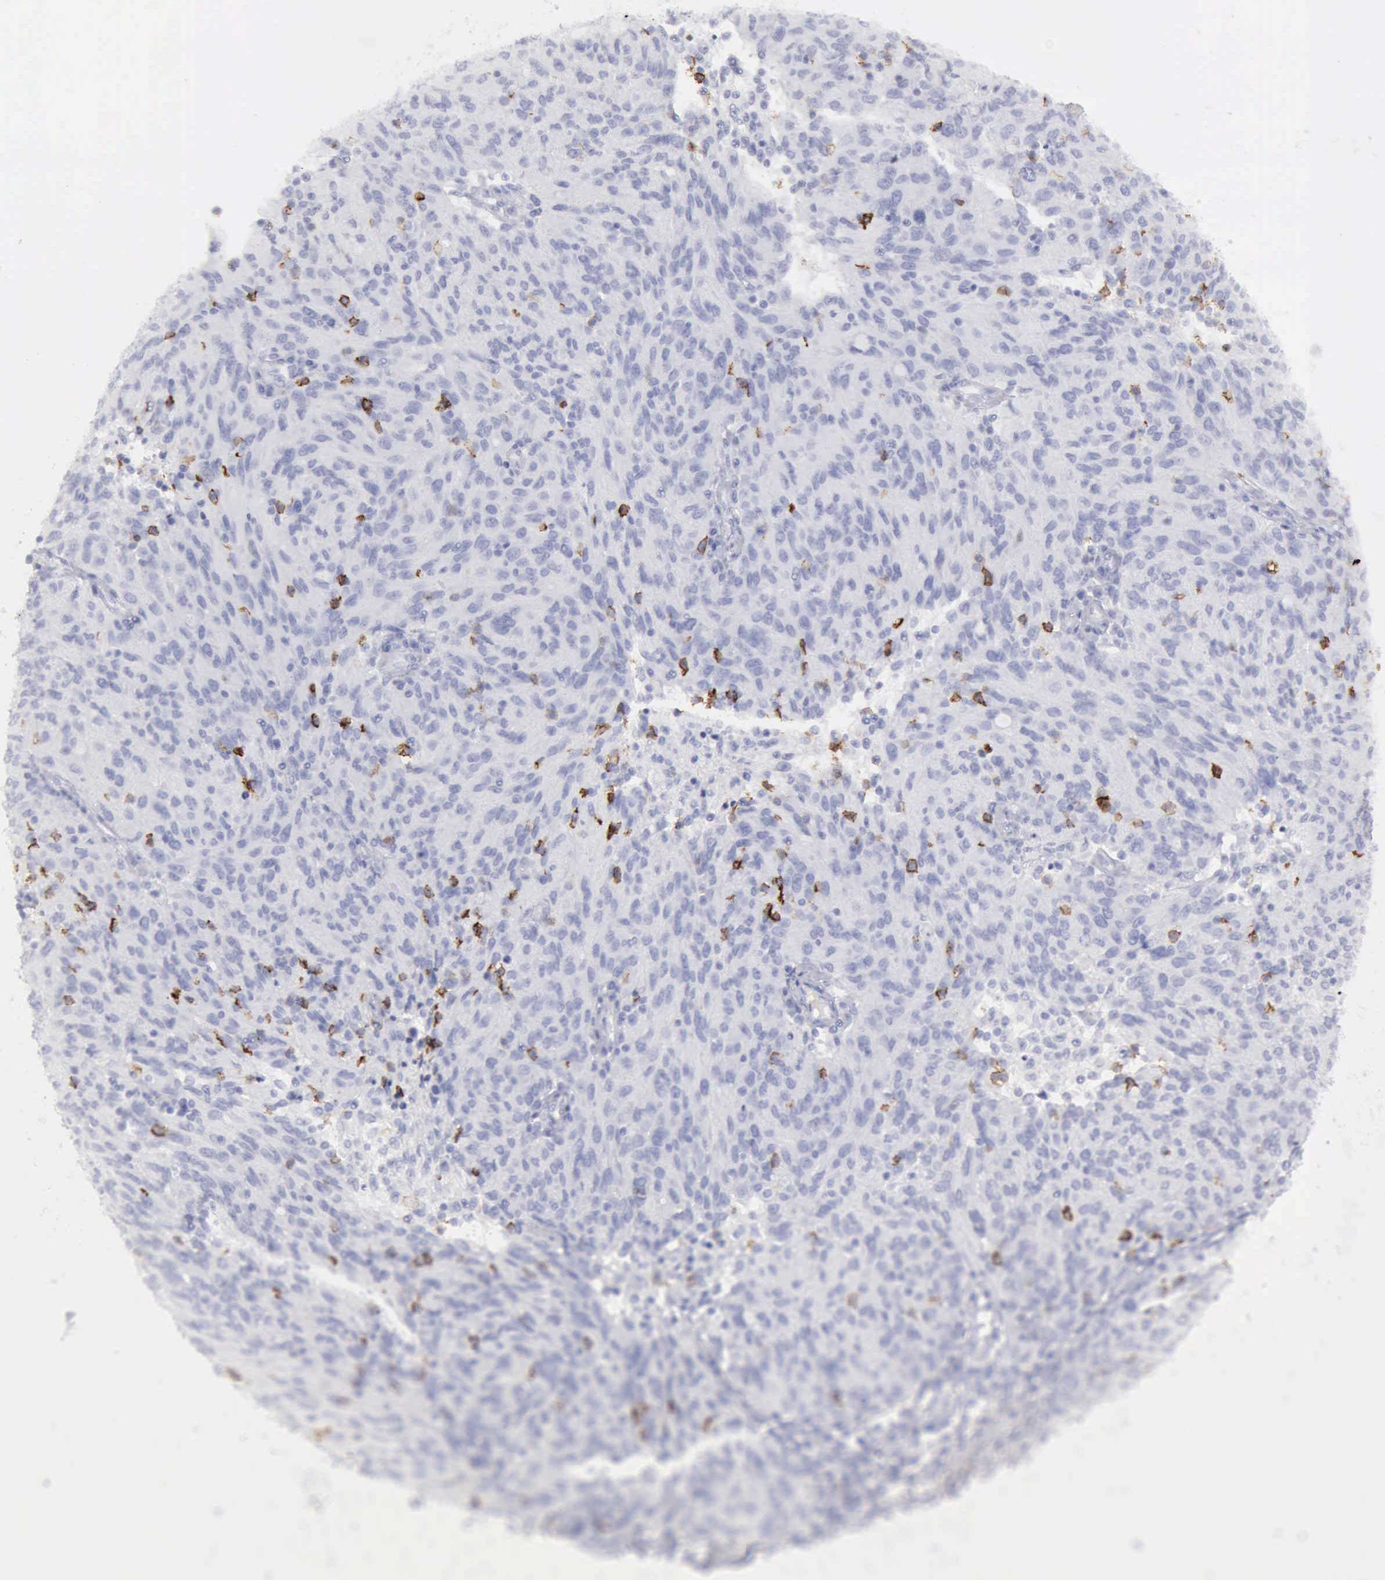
{"staining": {"intensity": "negative", "quantity": "none", "location": "none"}, "tissue": "ovarian cancer", "cell_type": "Tumor cells", "image_type": "cancer", "snomed": [{"axis": "morphology", "description": "Carcinoma, endometroid"}, {"axis": "topography", "description": "Ovary"}], "caption": "High magnification brightfield microscopy of ovarian cancer (endometroid carcinoma) stained with DAB (3,3'-diaminobenzidine) (brown) and counterstained with hematoxylin (blue): tumor cells show no significant staining.", "gene": "NCAM1", "patient": {"sex": "female", "age": 50}}